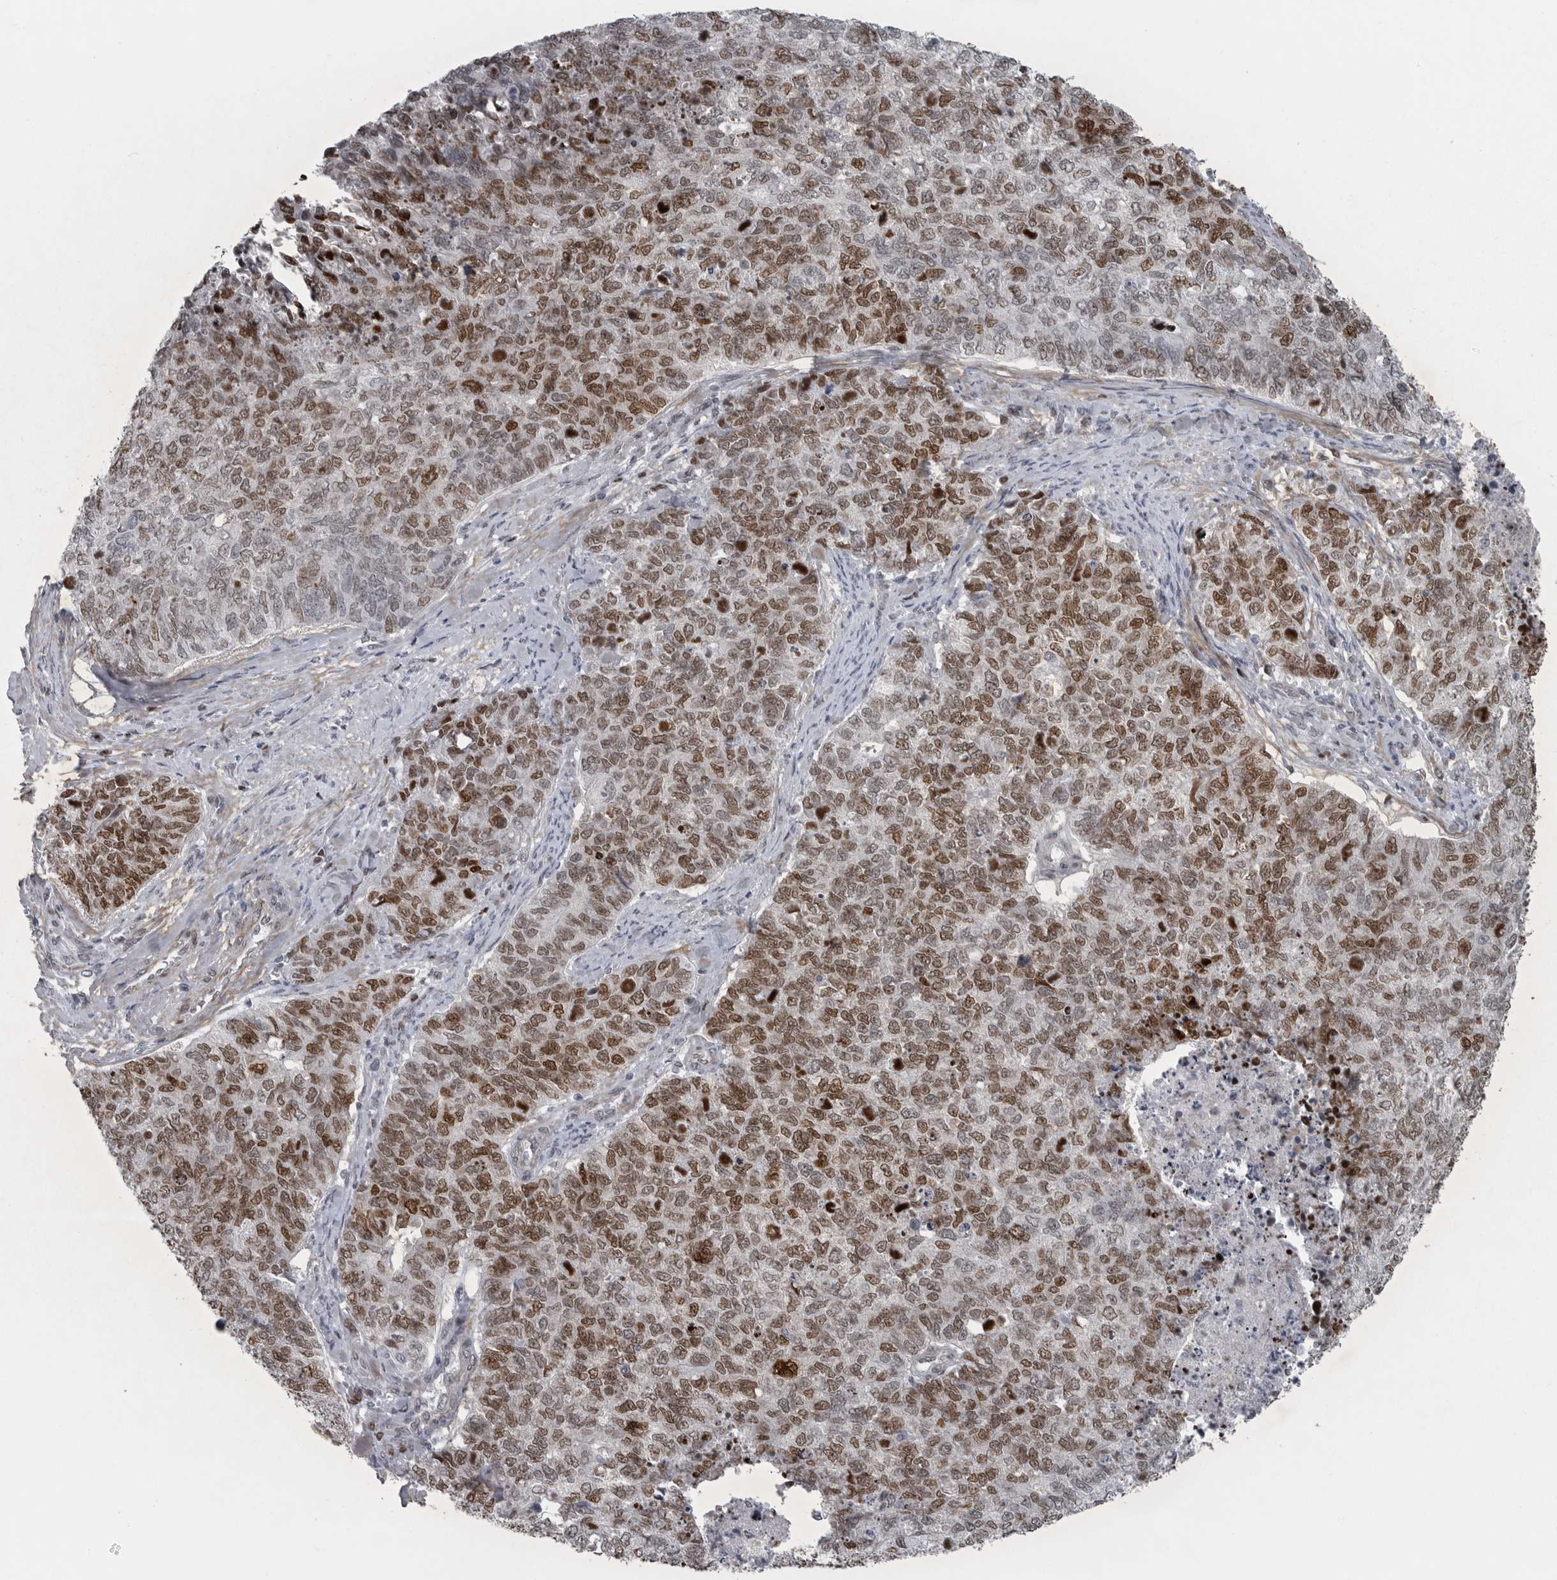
{"staining": {"intensity": "moderate", "quantity": ">75%", "location": "nuclear"}, "tissue": "cervical cancer", "cell_type": "Tumor cells", "image_type": "cancer", "snomed": [{"axis": "morphology", "description": "Squamous cell carcinoma, NOS"}, {"axis": "topography", "description": "Cervix"}], "caption": "Squamous cell carcinoma (cervical) was stained to show a protein in brown. There is medium levels of moderate nuclear expression in about >75% of tumor cells. The protein is shown in brown color, while the nuclei are stained blue.", "gene": "HMGN3", "patient": {"sex": "female", "age": 63}}